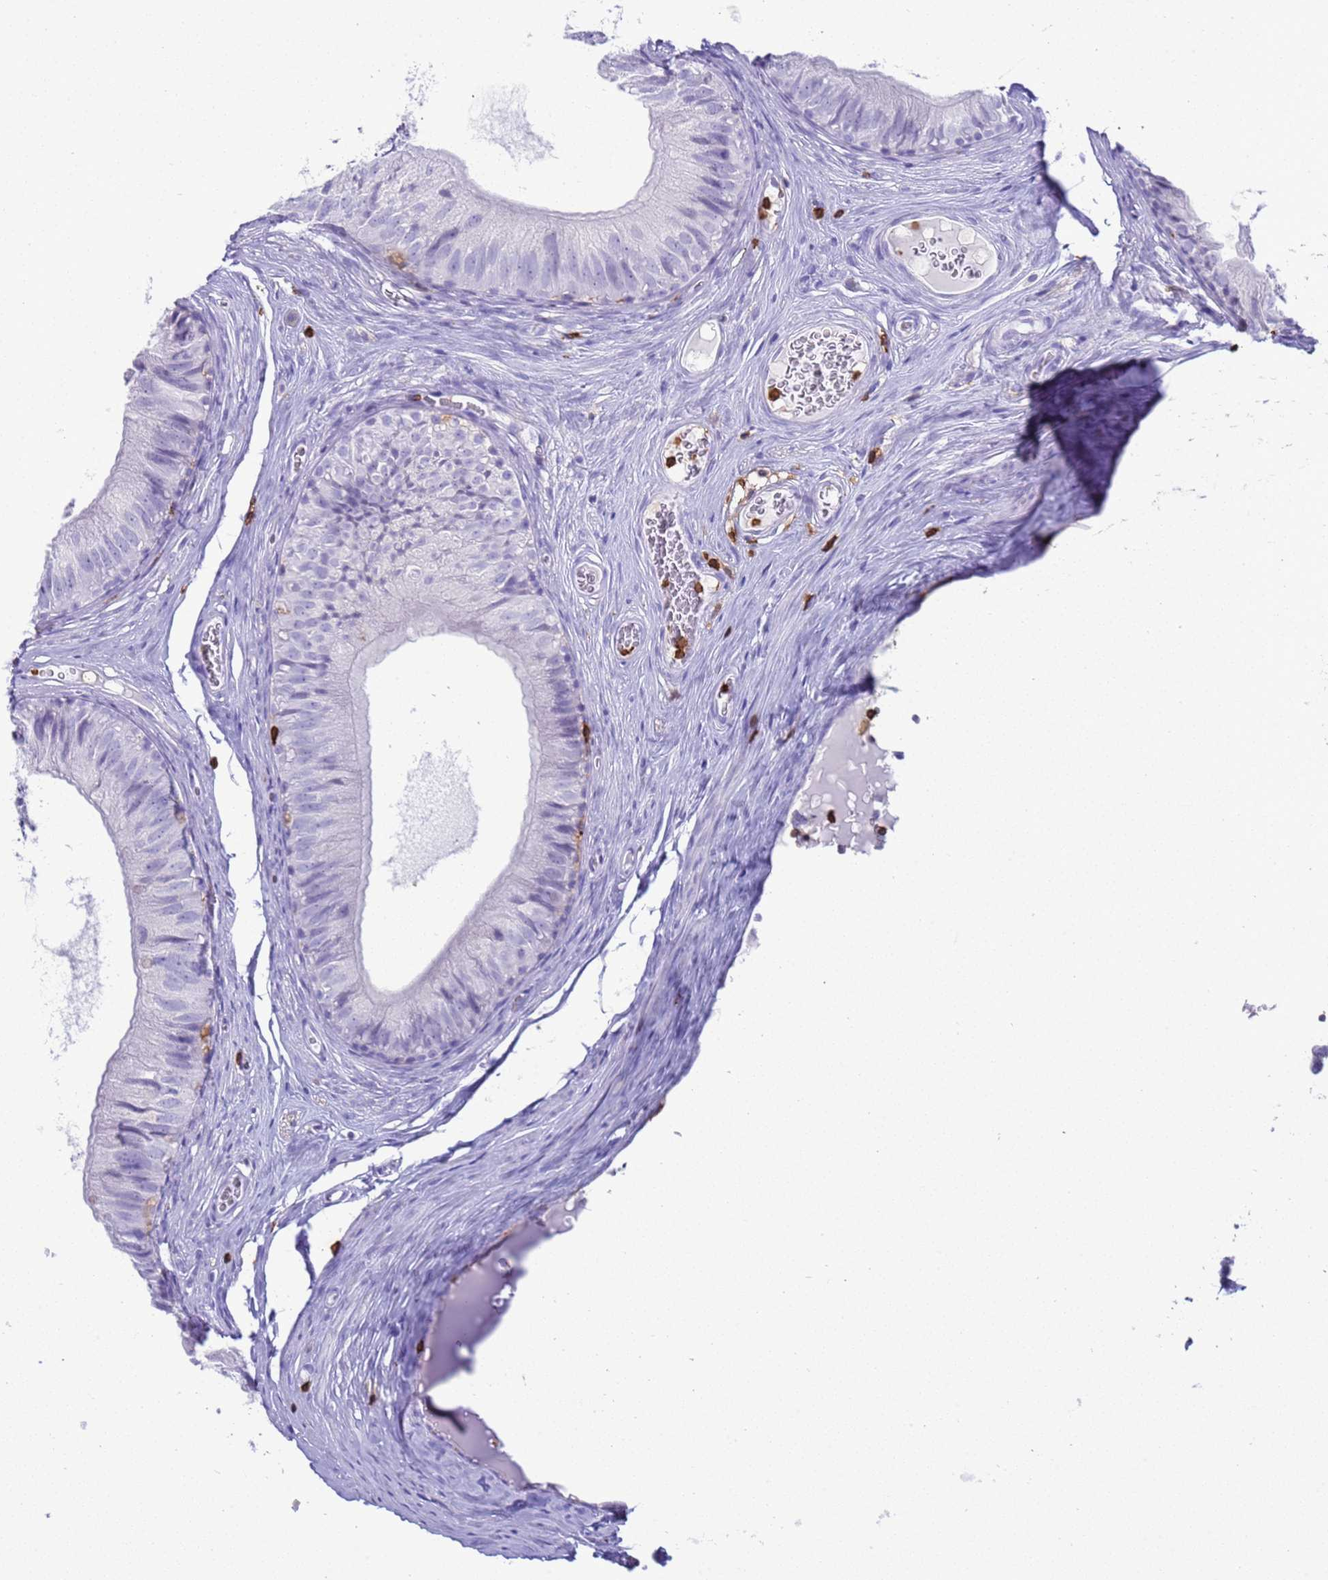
{"staining": {"intensity": "negative", "quantity": "none", "location": "none"}, "tissue": "epididymis", "cell_type": "Glandular cells", "image_type": "normal", "snomed": [{"axis": "morphology", "description": "Normal tissue, NOS"}, {"axis": "topography", "description": "Epididymis"}], "caption": "Glandular cells are negative for protein expression in benign human epididymis. (DAB (3,3'-diaminobenzidine) immunohistochemistry with hematoxylin counter stain).", "gene": "IRF5", "patient": {"sex": "male", "age": 36}}